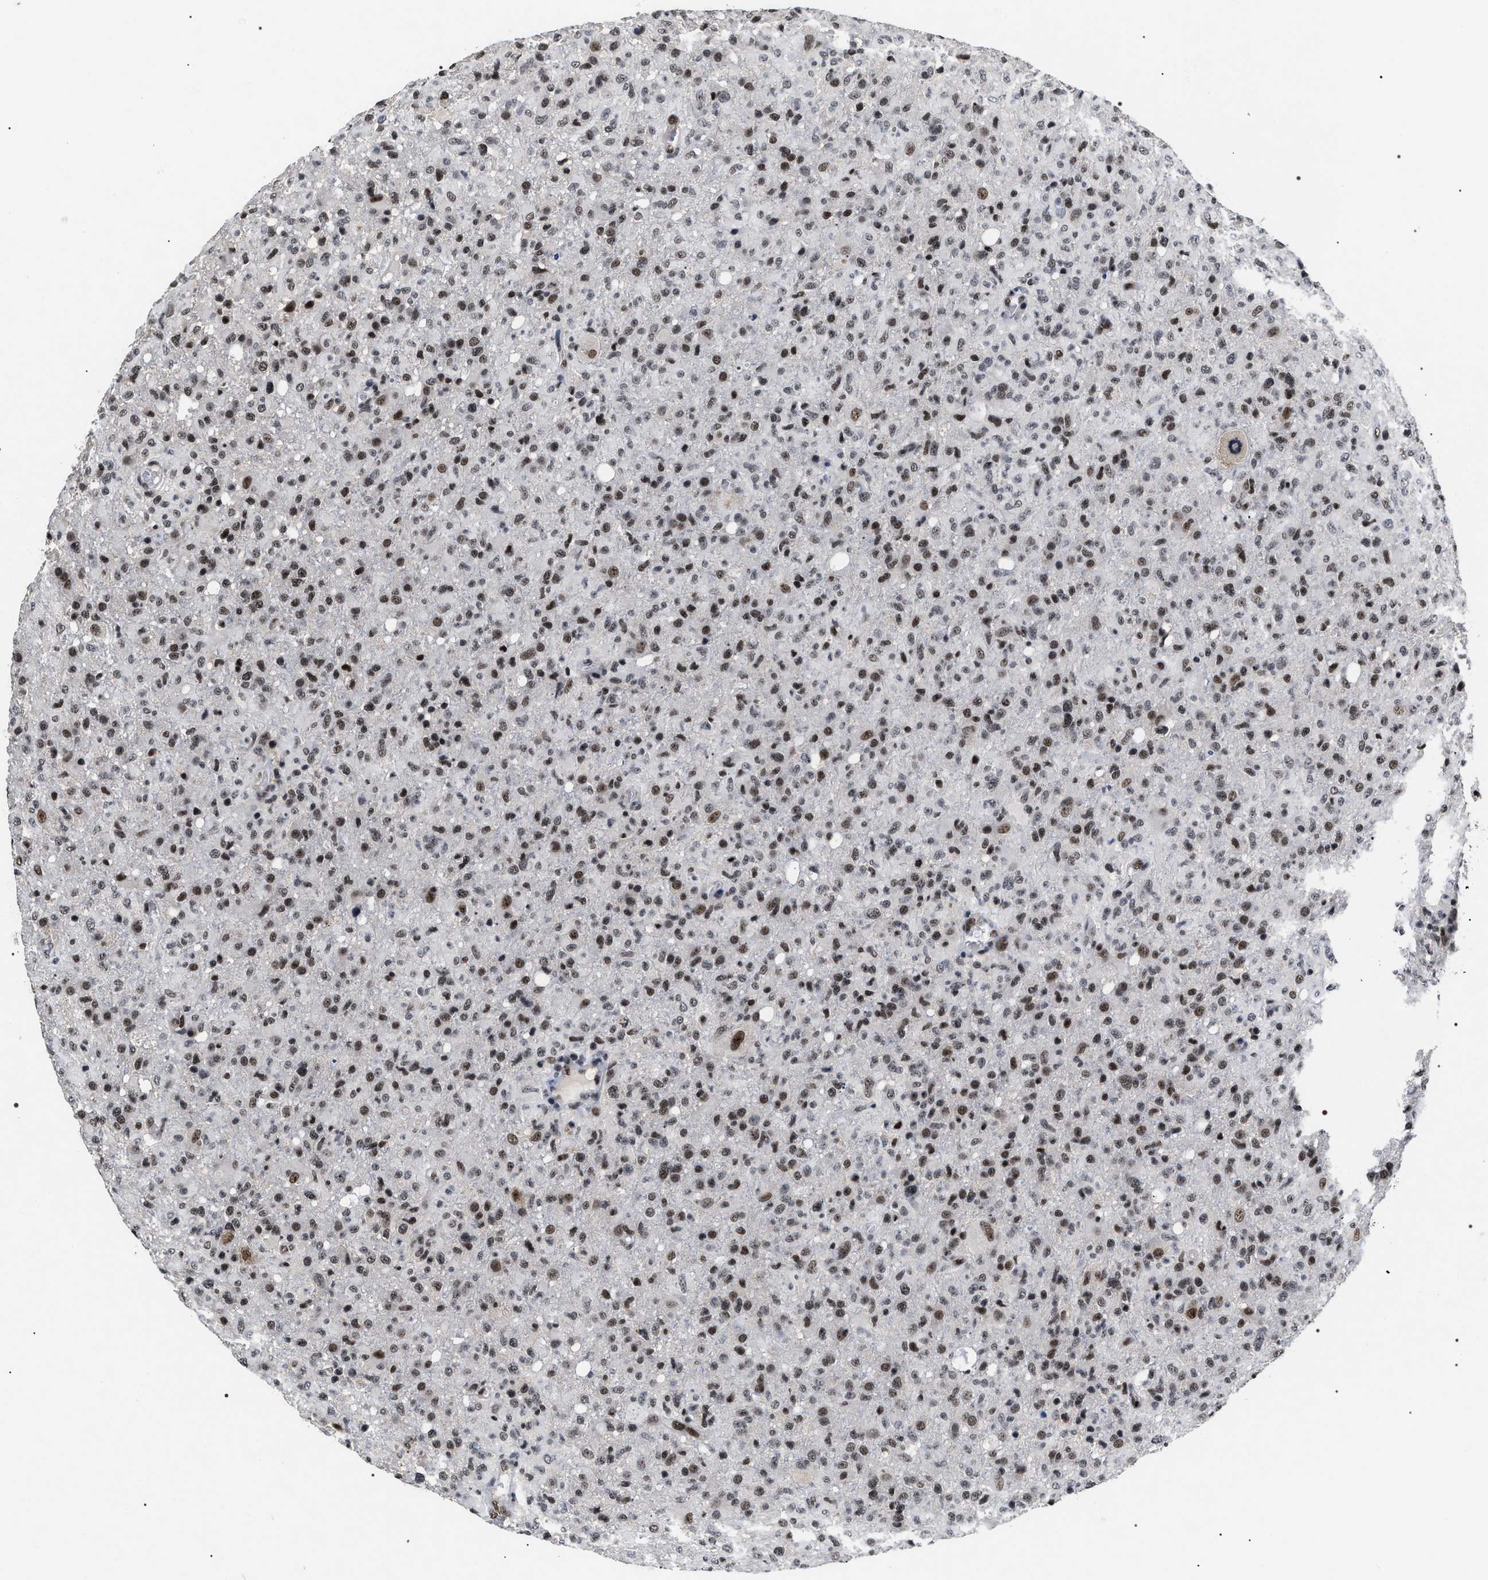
{"staining": {"intensity": "moderate", "quantity": "25%-75%", "location": "nuclear"}, "tissue": "glioma", "cell_type": "Tumor cells", "image_type": "cancer", "snomed": [{"axis": "morphology", "description": "Glioma, malignant, High grade"}, {"axis": "topography", "description": "Brain"}], "caption": "There is medium levels of moderate nuclear positivity in tumor cells of high-grade glioma (malignant), as demonstrated by immunohistochemical staining (brown color).", "gene": "RRP1B", "patient": {"sex": "female", "age": 57}}